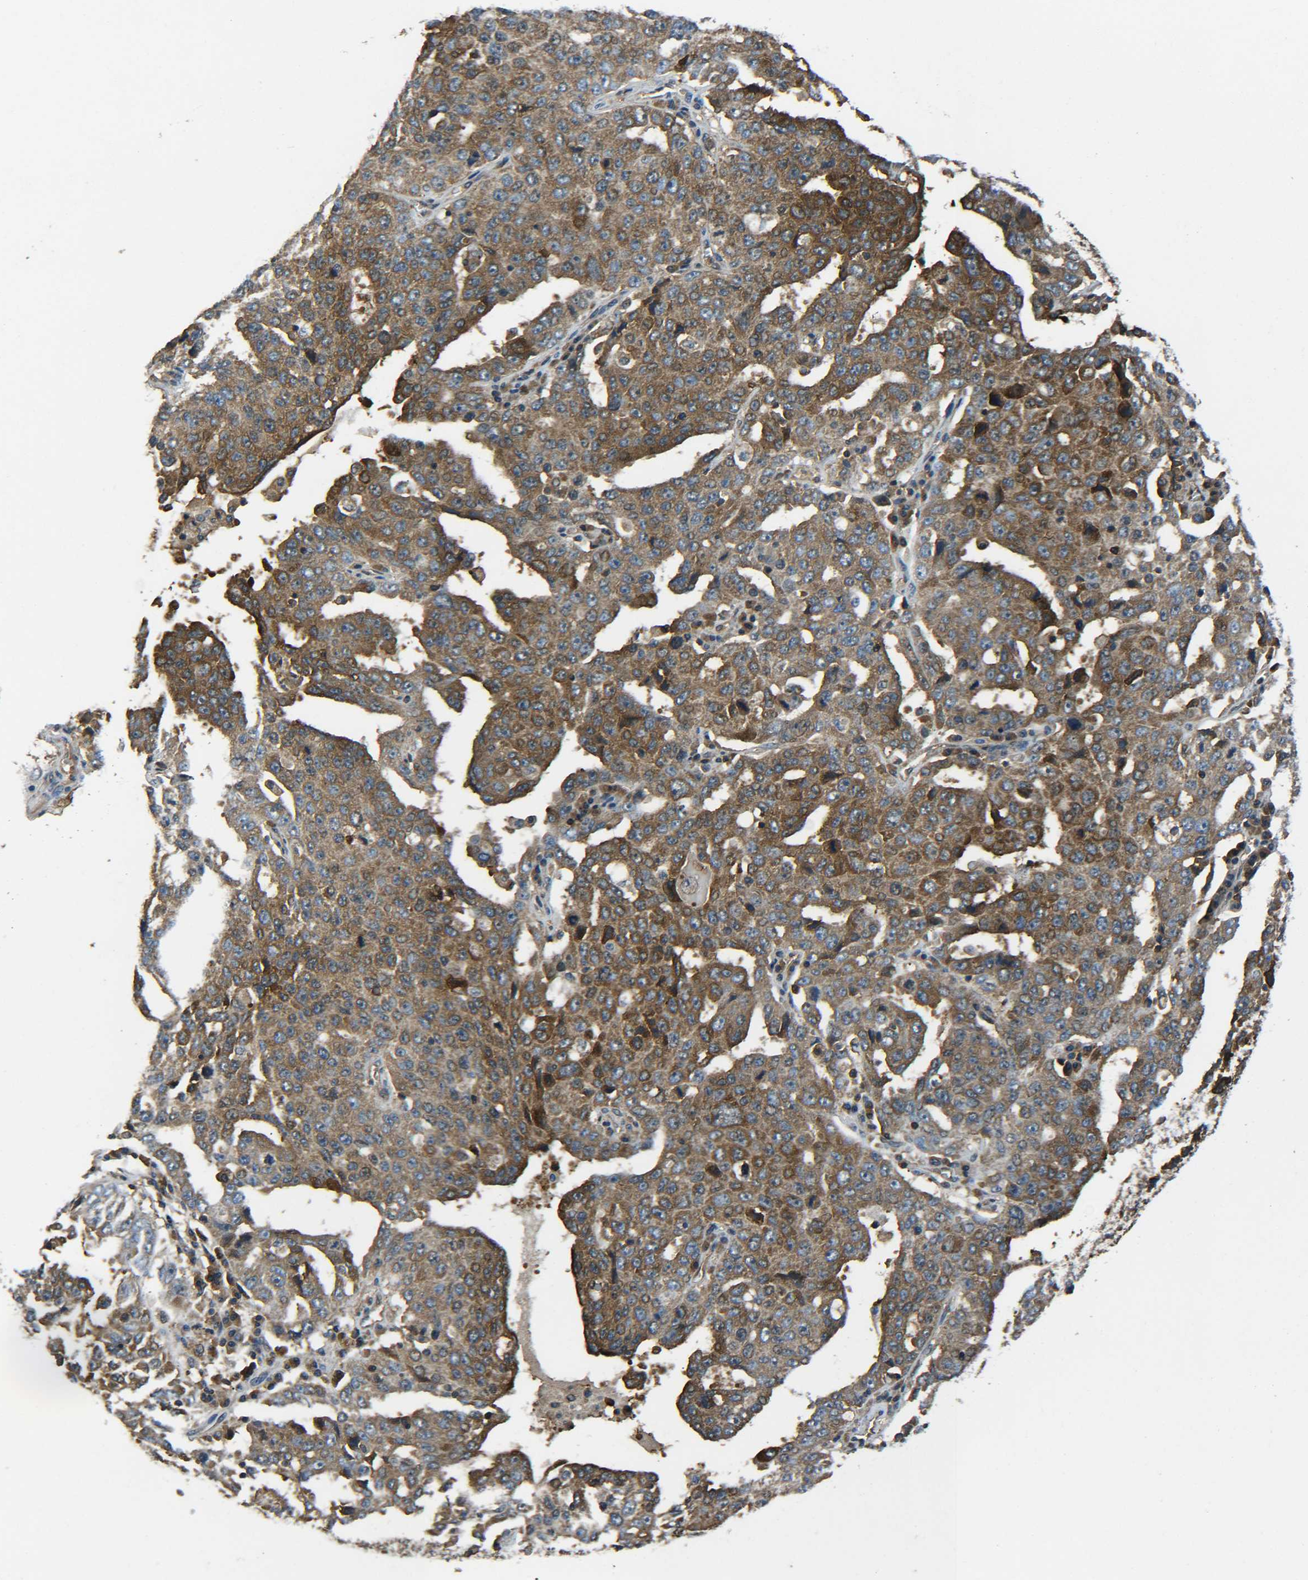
{"staining": {"intensity": "weak", "quantity": ">75%", "location": "cytoplasmic/membranous"}, "tissue": "ovarian cancer", "cell_type": "Tumor cells", "image_type": "cancer", "snomed": [{"axis": "morphology", "description": "Carcinoma, endometroid"}, {"axis": "topography", "description": "Ovary"}], "caption": "Ovarian cancer (endometroid carcinoma) was stained to show a protein in brown. There is low levels of weak cytoplasmic/membranous expression in about >75% of tumor cells.", "gene": "PREB", "patient": {"sex": "female", "age": 62}}